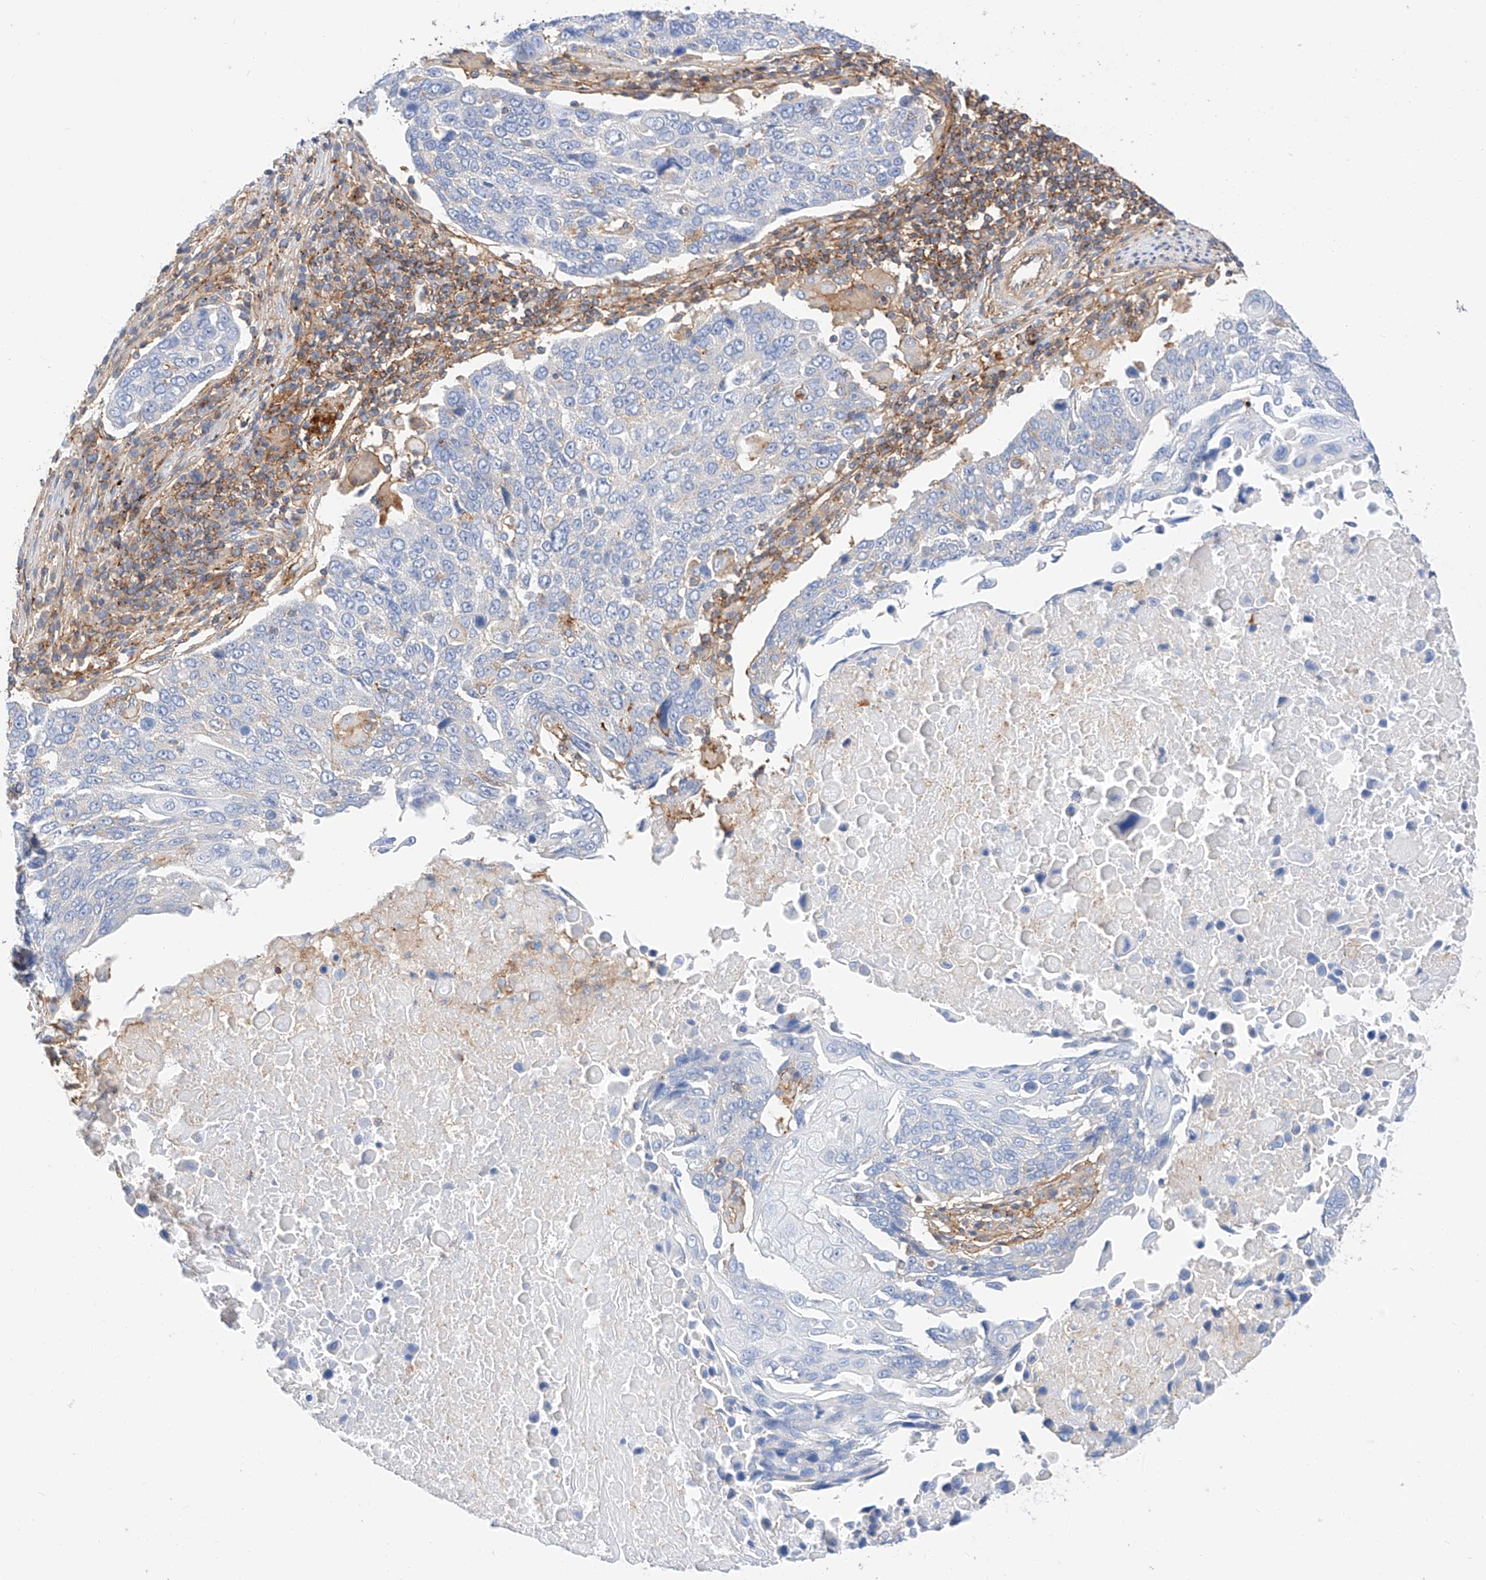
{"staining": {"intensity": "negative", "quantity": "none", "location": "none"}, "tissue": "lung cancer", "cell_type": "Tumor cells", "image_type": "cancer", "snomed": [{"axis": "morphology", "description": "Squamous cell carcinoma, NOS"}, {"axis": "topography", "description": "Lung"}], "caption": "Tumor cells show no significant staining in squamous cell carcinoma (lung).", "gene": "HAUS4", "patient": {"sex": "male", "age": 66}}